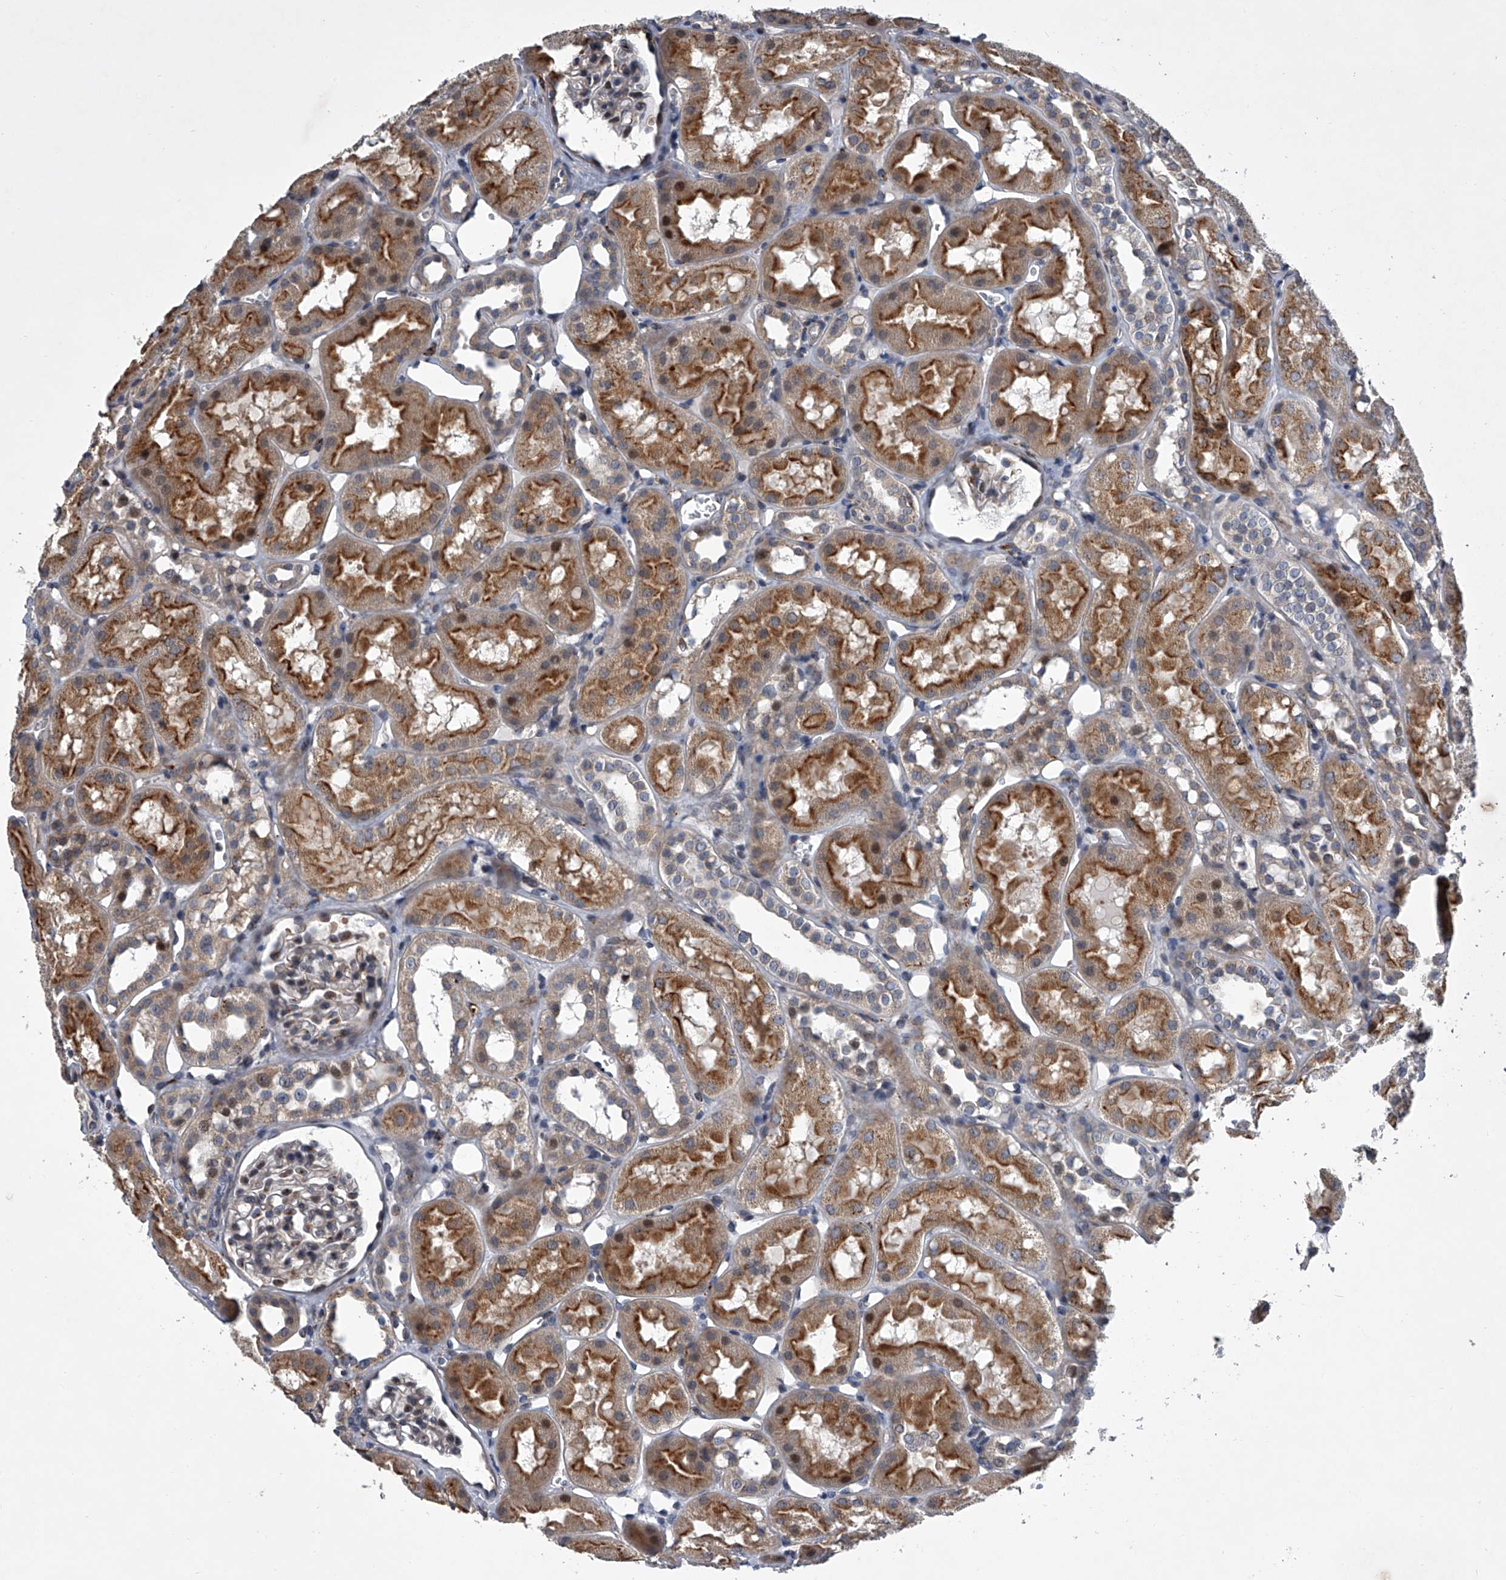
{"staining": {"intensity": "weak", "quantity": "<25%", "location": "cytoplasmic/membranous"}, "tissue": "kidney", "cell_type": "Cells in glomeruli", "image_type": "normal", "snomed": [{"axis": "morphology", "description": "Normal tissue, NOS"}, {"axis": "topography", "description": "Kidney"}], "caption": "Histopathology image shows no protein positivity in cells in glomeruli of benign kidney.", "gene": "TRIM8", "patient": {"sex": "male", "age": 16}}